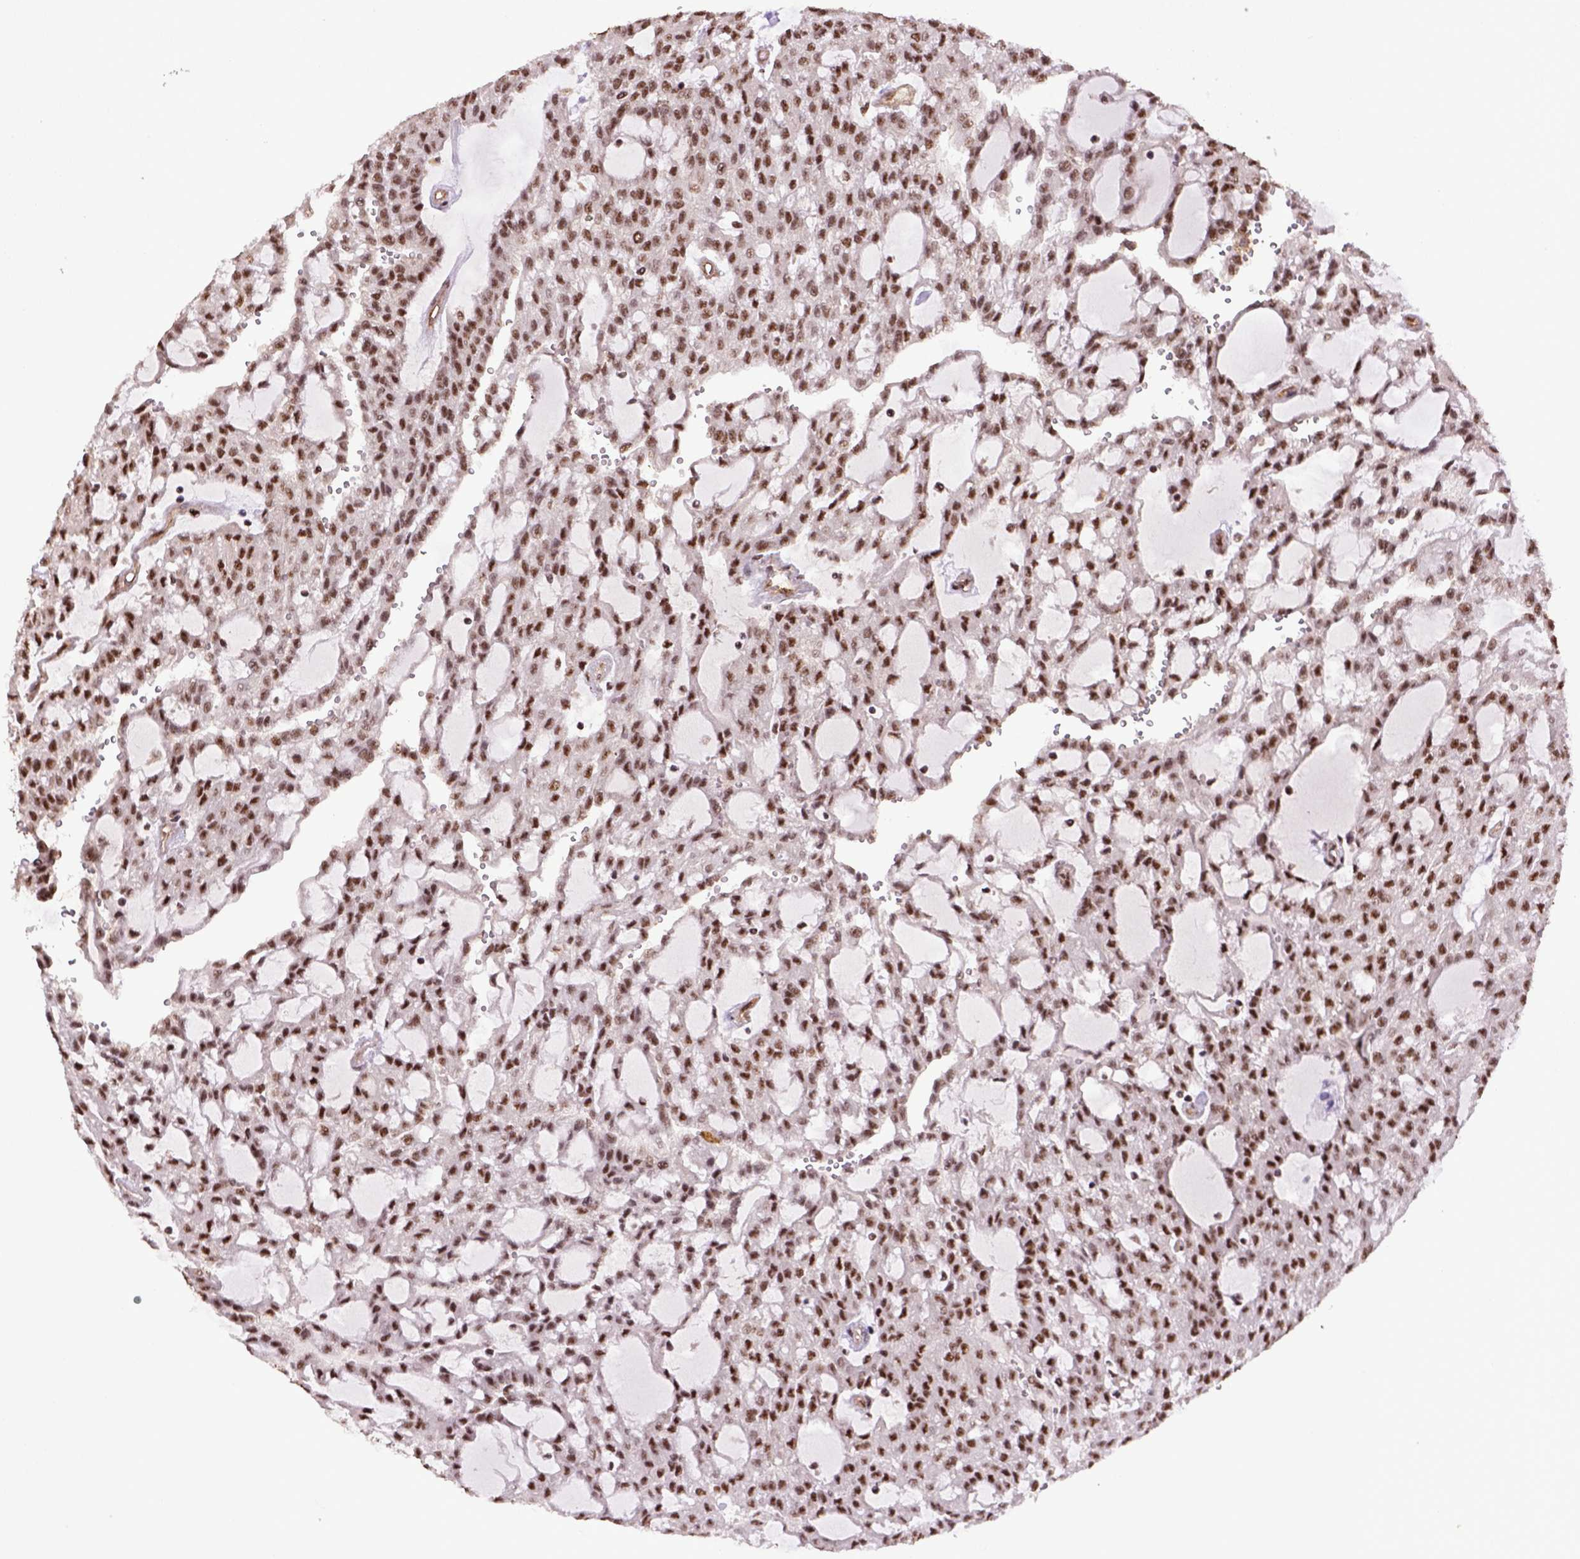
{"staining": {"intensity": "strong", "quantity": ">75%", "location": "nuclear"}, "tissue": "renal cancer", "cell_type": "Tumor cells", "image_type": "cancer", "snomed": [{"axis": "morphology", "description": "Adenocarcinoma, NOS"}, {"axis": "topography", "description": "Kidney"}], "caption": "Immunohistochemical staining of human renal cancer (adenocarcinoma) displays strong nuclear protein staining in approximately >75% of tumor cells.", "gene": "PPIG", "patient": {"sex": "male", "age": 63}}